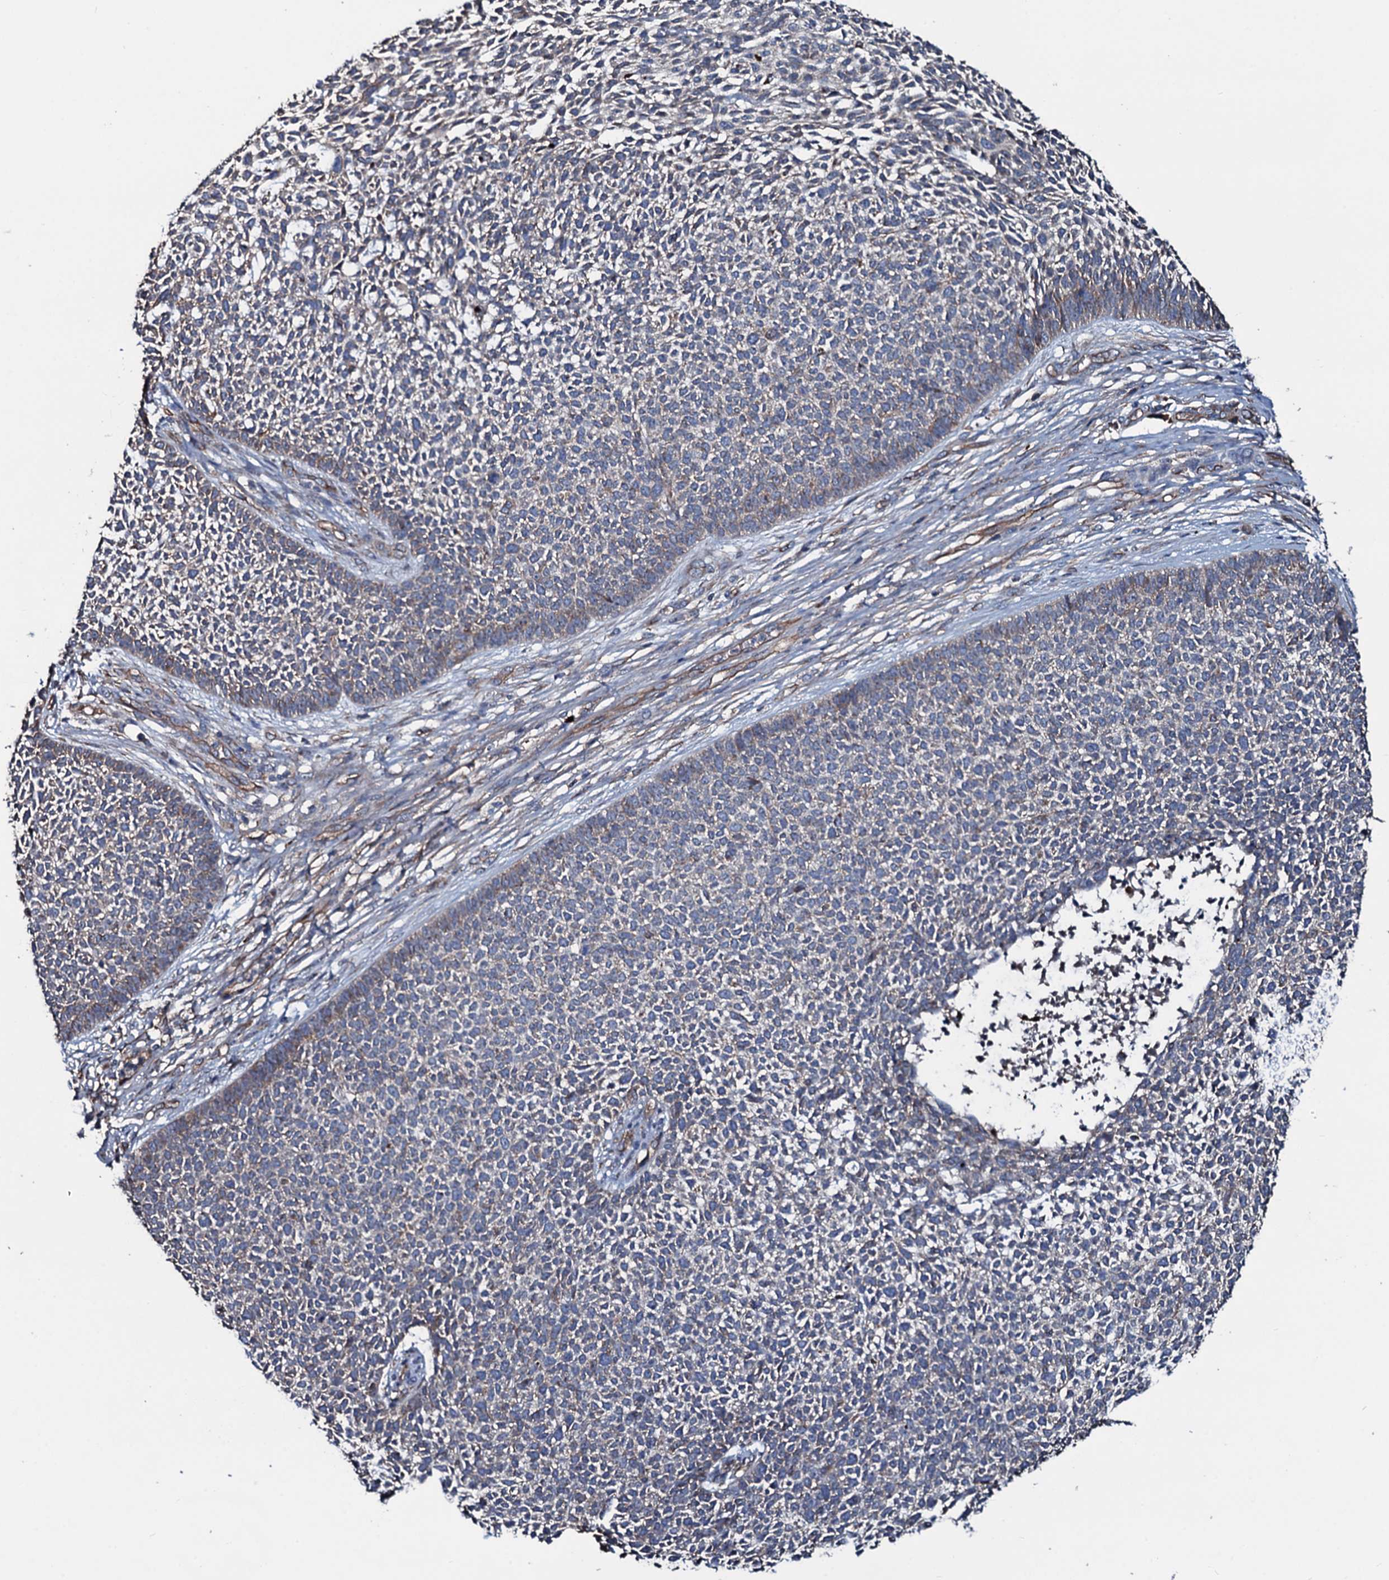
{"staining": {"intensity": "weak", "quantity": "<25%", "location": "cytoplasmic/membranous"}, "tissue": "skin cancer", "cell_type": "Tumor cells", "image_type": "cancer", "snomed": [{"axis": "morphology", "description": "Basal cell carcinoma"}, {"axis": "topography", "description": "Skin"}], "caption": "Image shows no protein positivity in tumor cells of basal cell carcinoma (skin) tissue.", "gene": "DMAC2", "patient": {"sex": "female", "age": 84}}